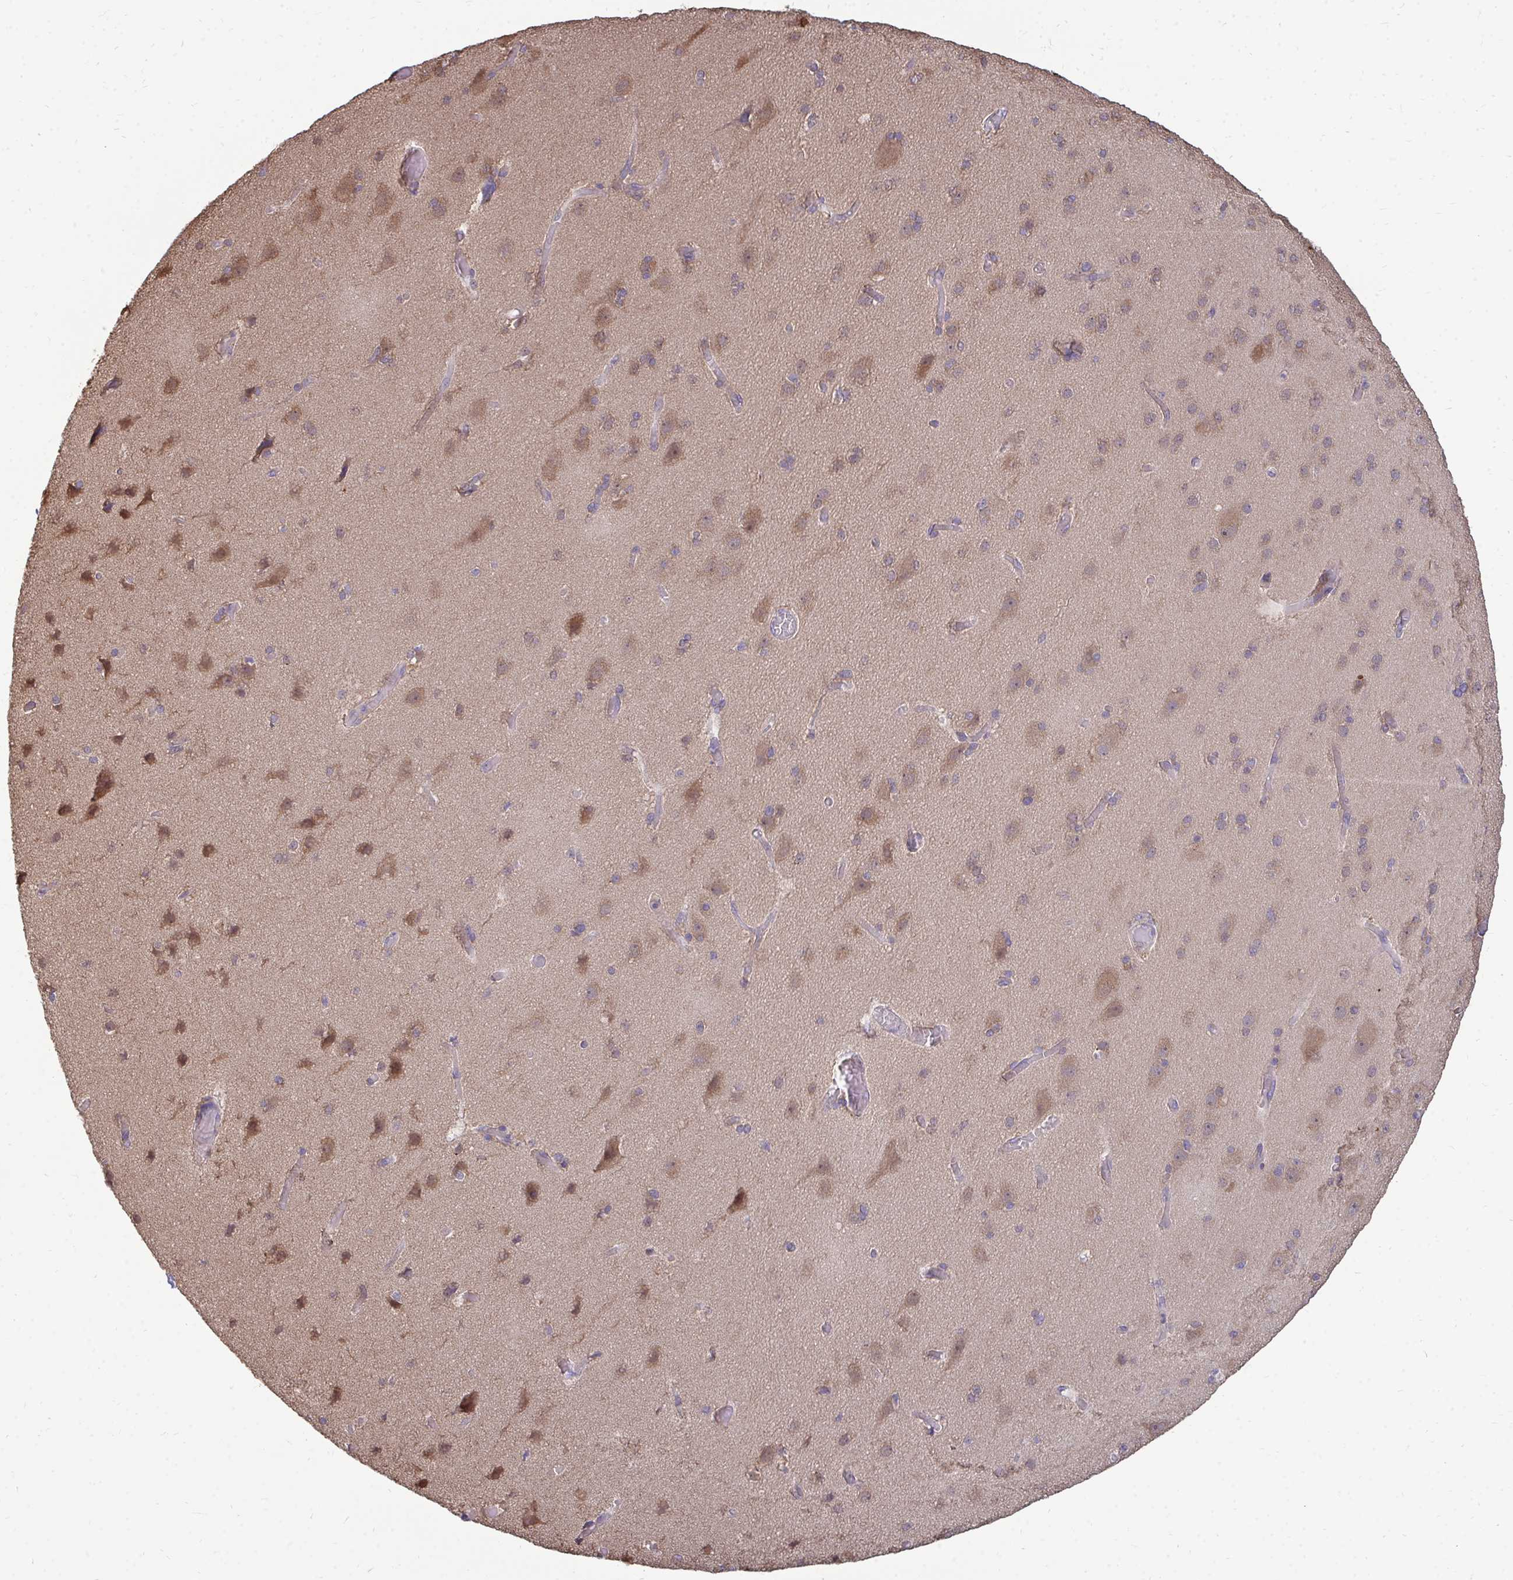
{"staining": {"intensity": "negative", "quantity": "none", "location": "none"}, "tissue": "cerebral cortex", "cell_type": "Endothelial cells", "image_type": "normal", "snomed": [{"axis": "morphology", "description": "Normal tissue, NOS"}, {"axis": "morphology", "description": "Glioma, malignant, High grade"}, {"axis": "topography", "description": "Cerebral cortex"}], "caption": "Cerebral cortex stained for a protein using immunohistochemistry reveals no staining endothelial cells.", "gene": "DNAJA2", "patient": {"sex": "male", "age": 71}}